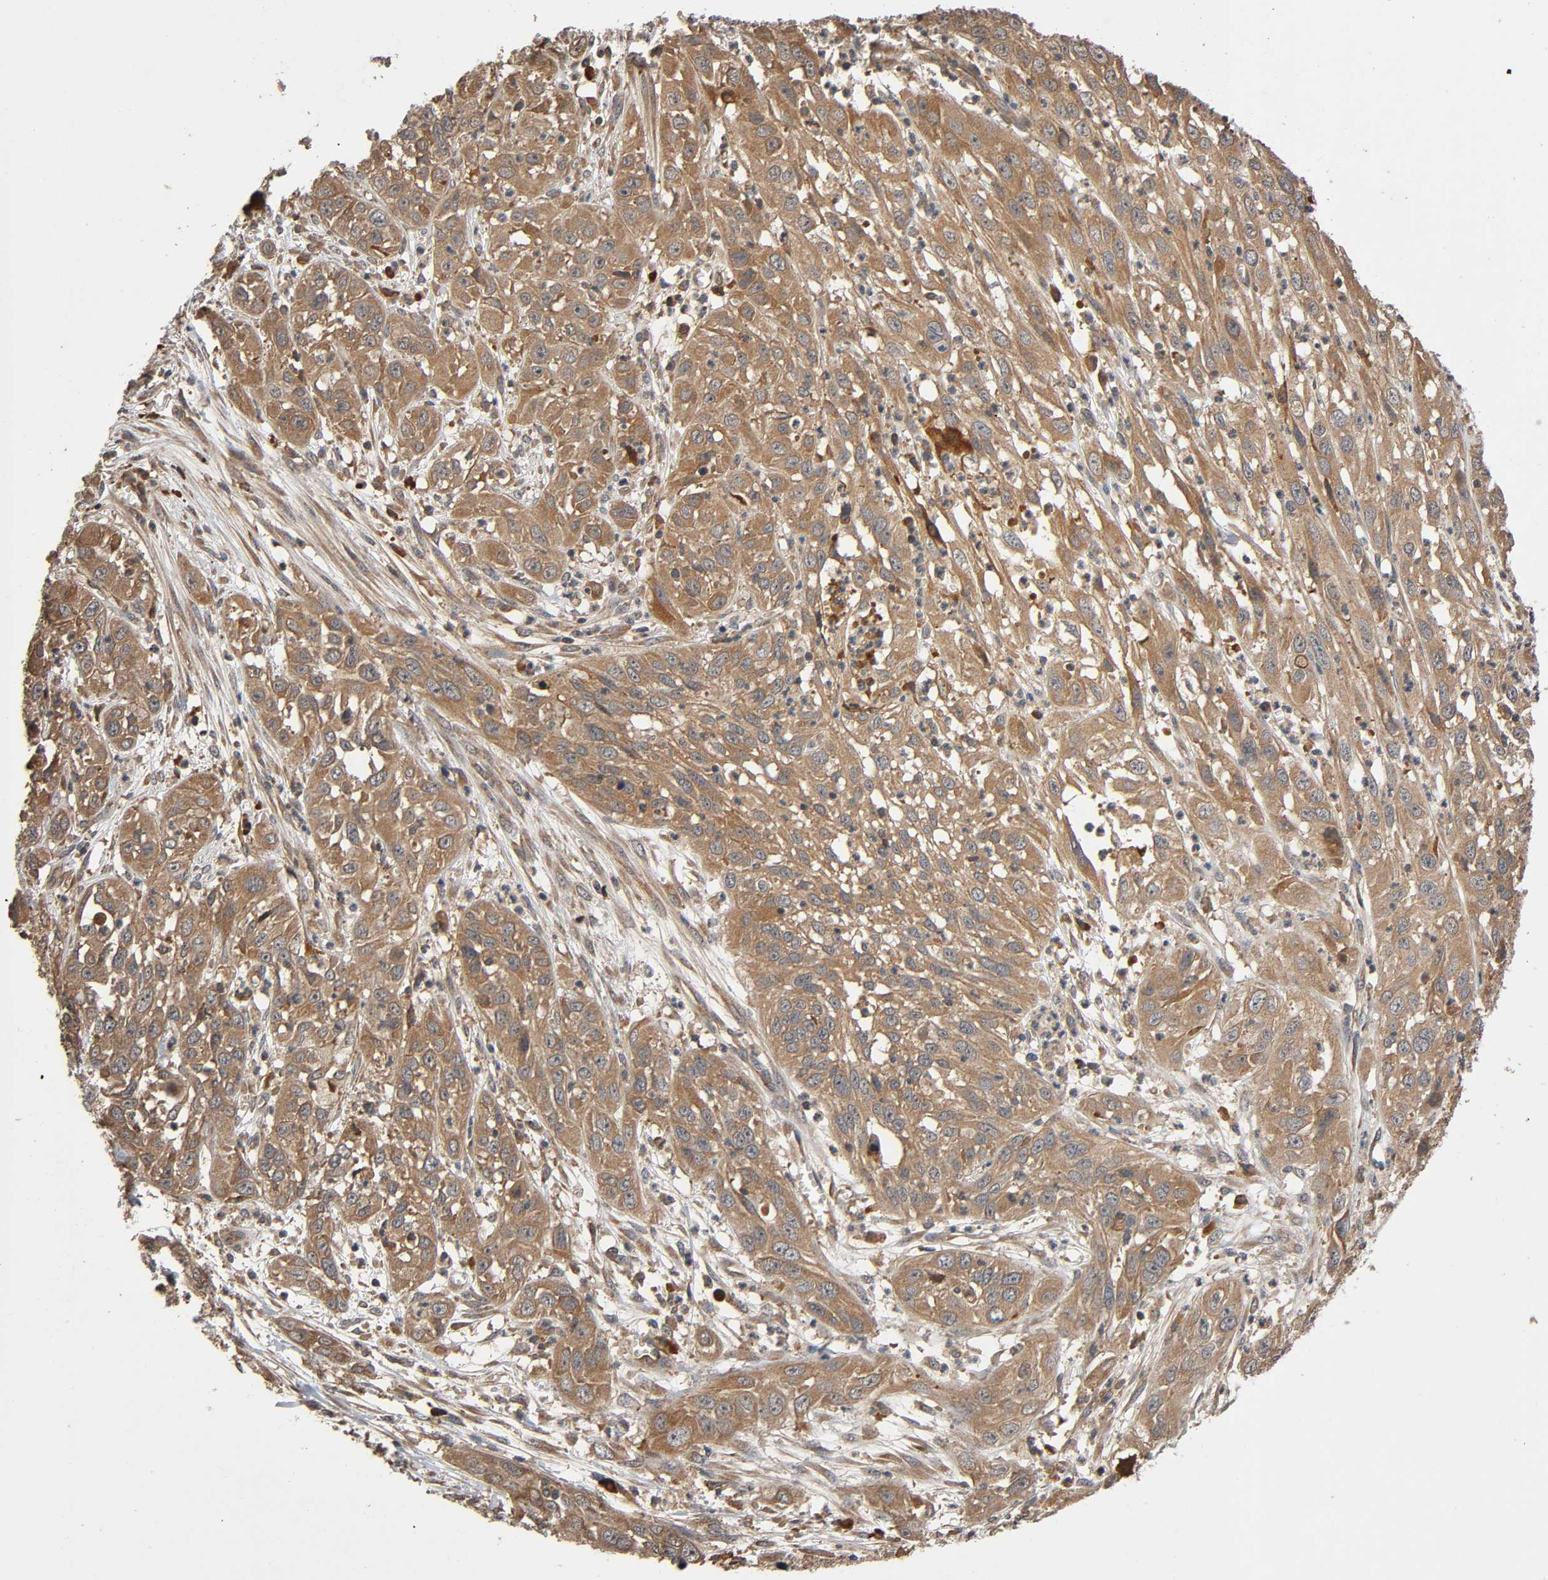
{"staining": {"intensity": "moderate", "quantity": ">75%", "location": "cytoplasmic/membranous"}, "tissue": "cervical cancer", "cell_type": "Tumor cells", "image_type": "cancer", "snomed": [{"axis": "morphology", "description": "Squamous cell carcinoma, NOS"}, {"axis": "topography", "description": "Cervix"}], "caption": "Immunohistochemistry of human squamous cell carcinoma (cervical) reveals medium levels of moderate cytoplasmic/membranous staining in about >75% of tumor cells.", "gene": "MAP3K8", "patient": {"sex": "female", "age": 32}}